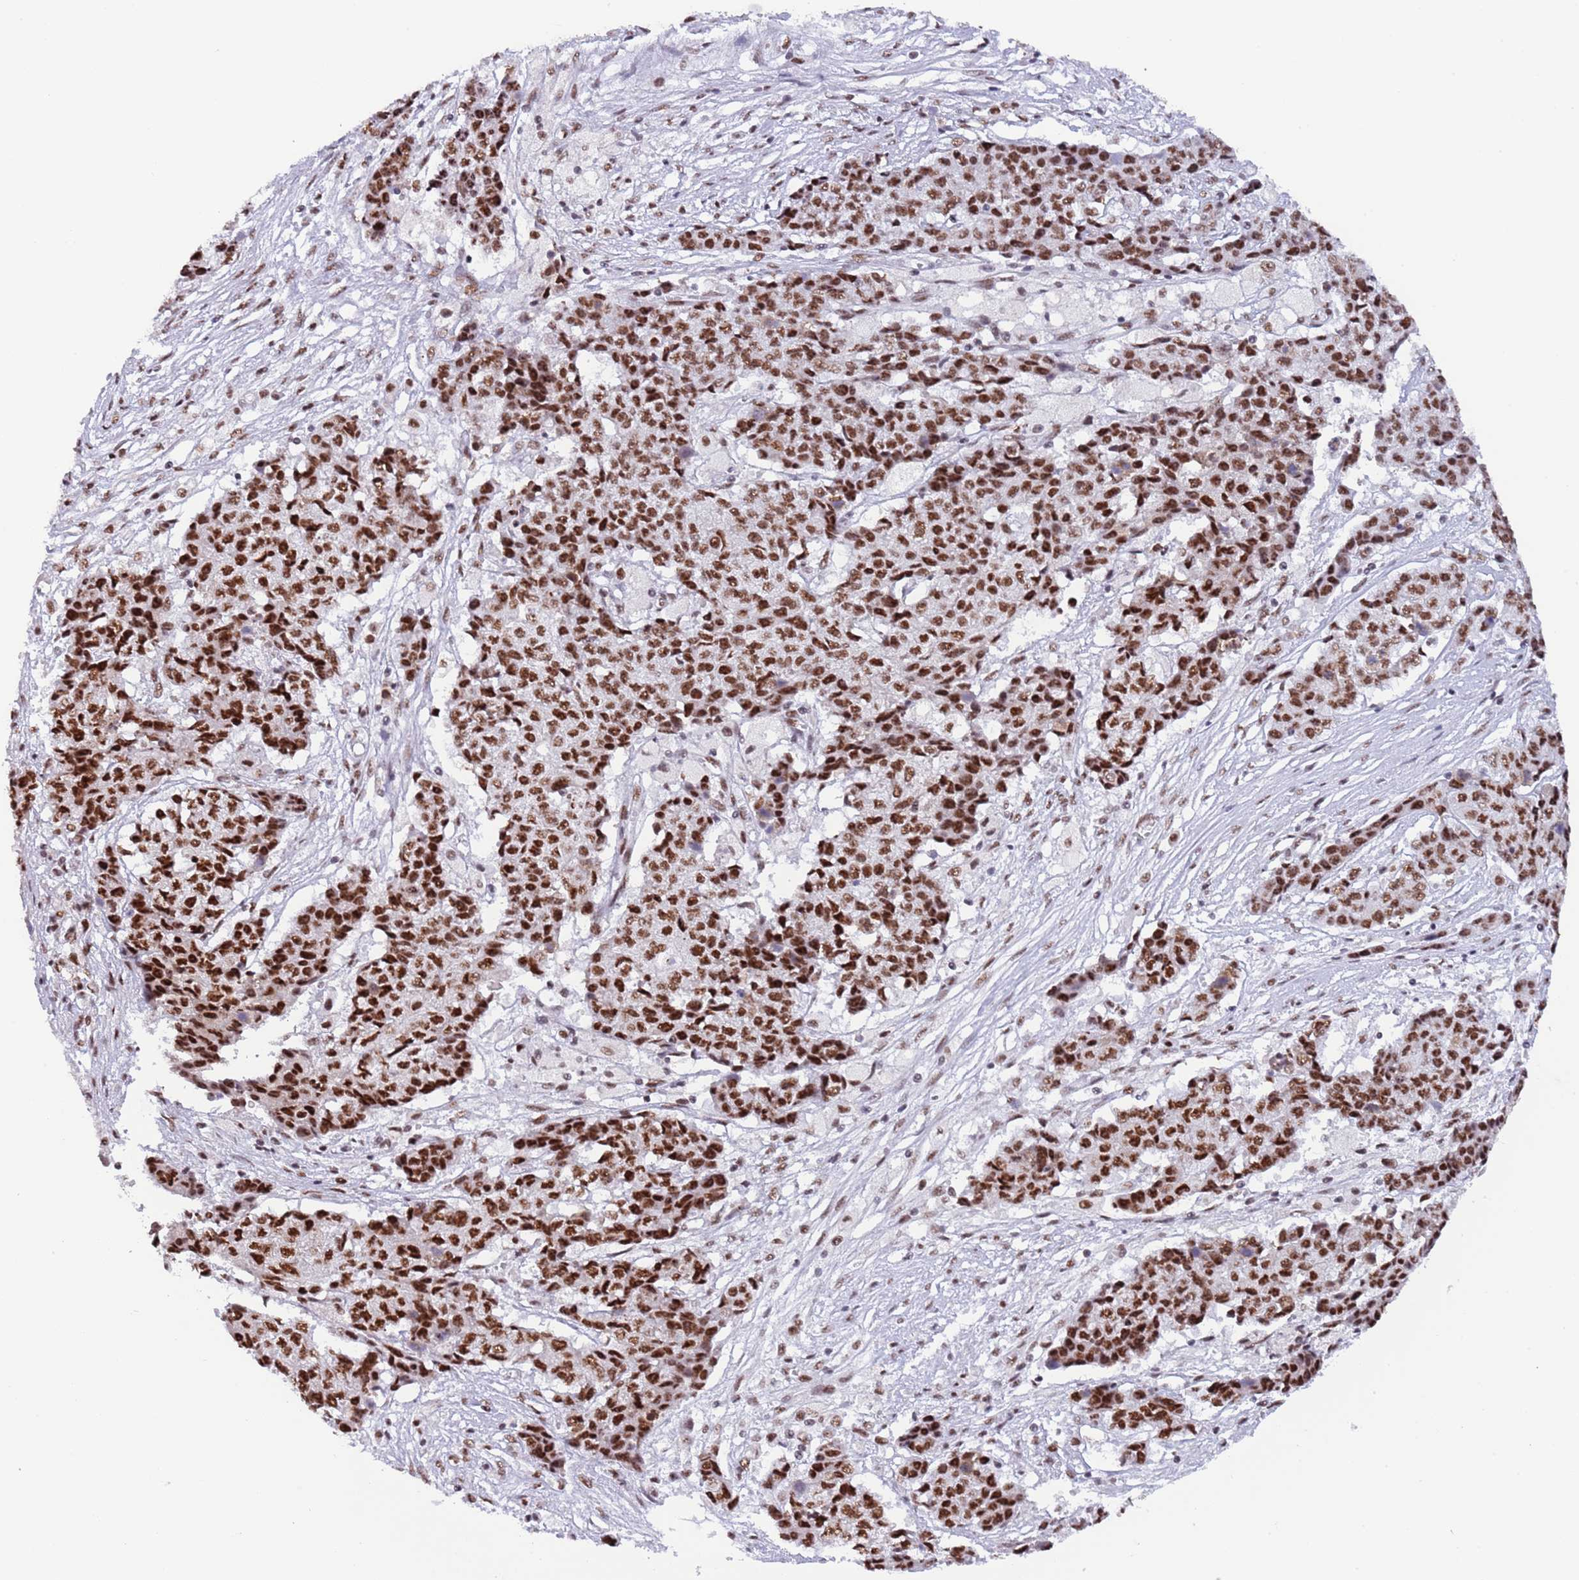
{"staining": {"intensity": "strong", "quantity": ">75%", "location": "nuclear"}, "tissue": "ovarian cancer", "cell_type": "Tumor cells", "image_type": "cancer", "snomed": [{"axis": "morphology", "description": "Carcinoma, endometroid"}, {"axis": "topography", "description": "Ovary"}], "caption": "A high-resolution histopathology image shows immunohistochemistry staining of ovarian endometroid carcinoma, which exhibits strong nuclear positivity in about >75% of tumor cells. The protein is stained brown, and the nuclei are stained in blue (DAB IHC with brightfield microscopy, high magnification).", "gene": "SF3A2", "patient": {"sex": "female", "age": 42}}